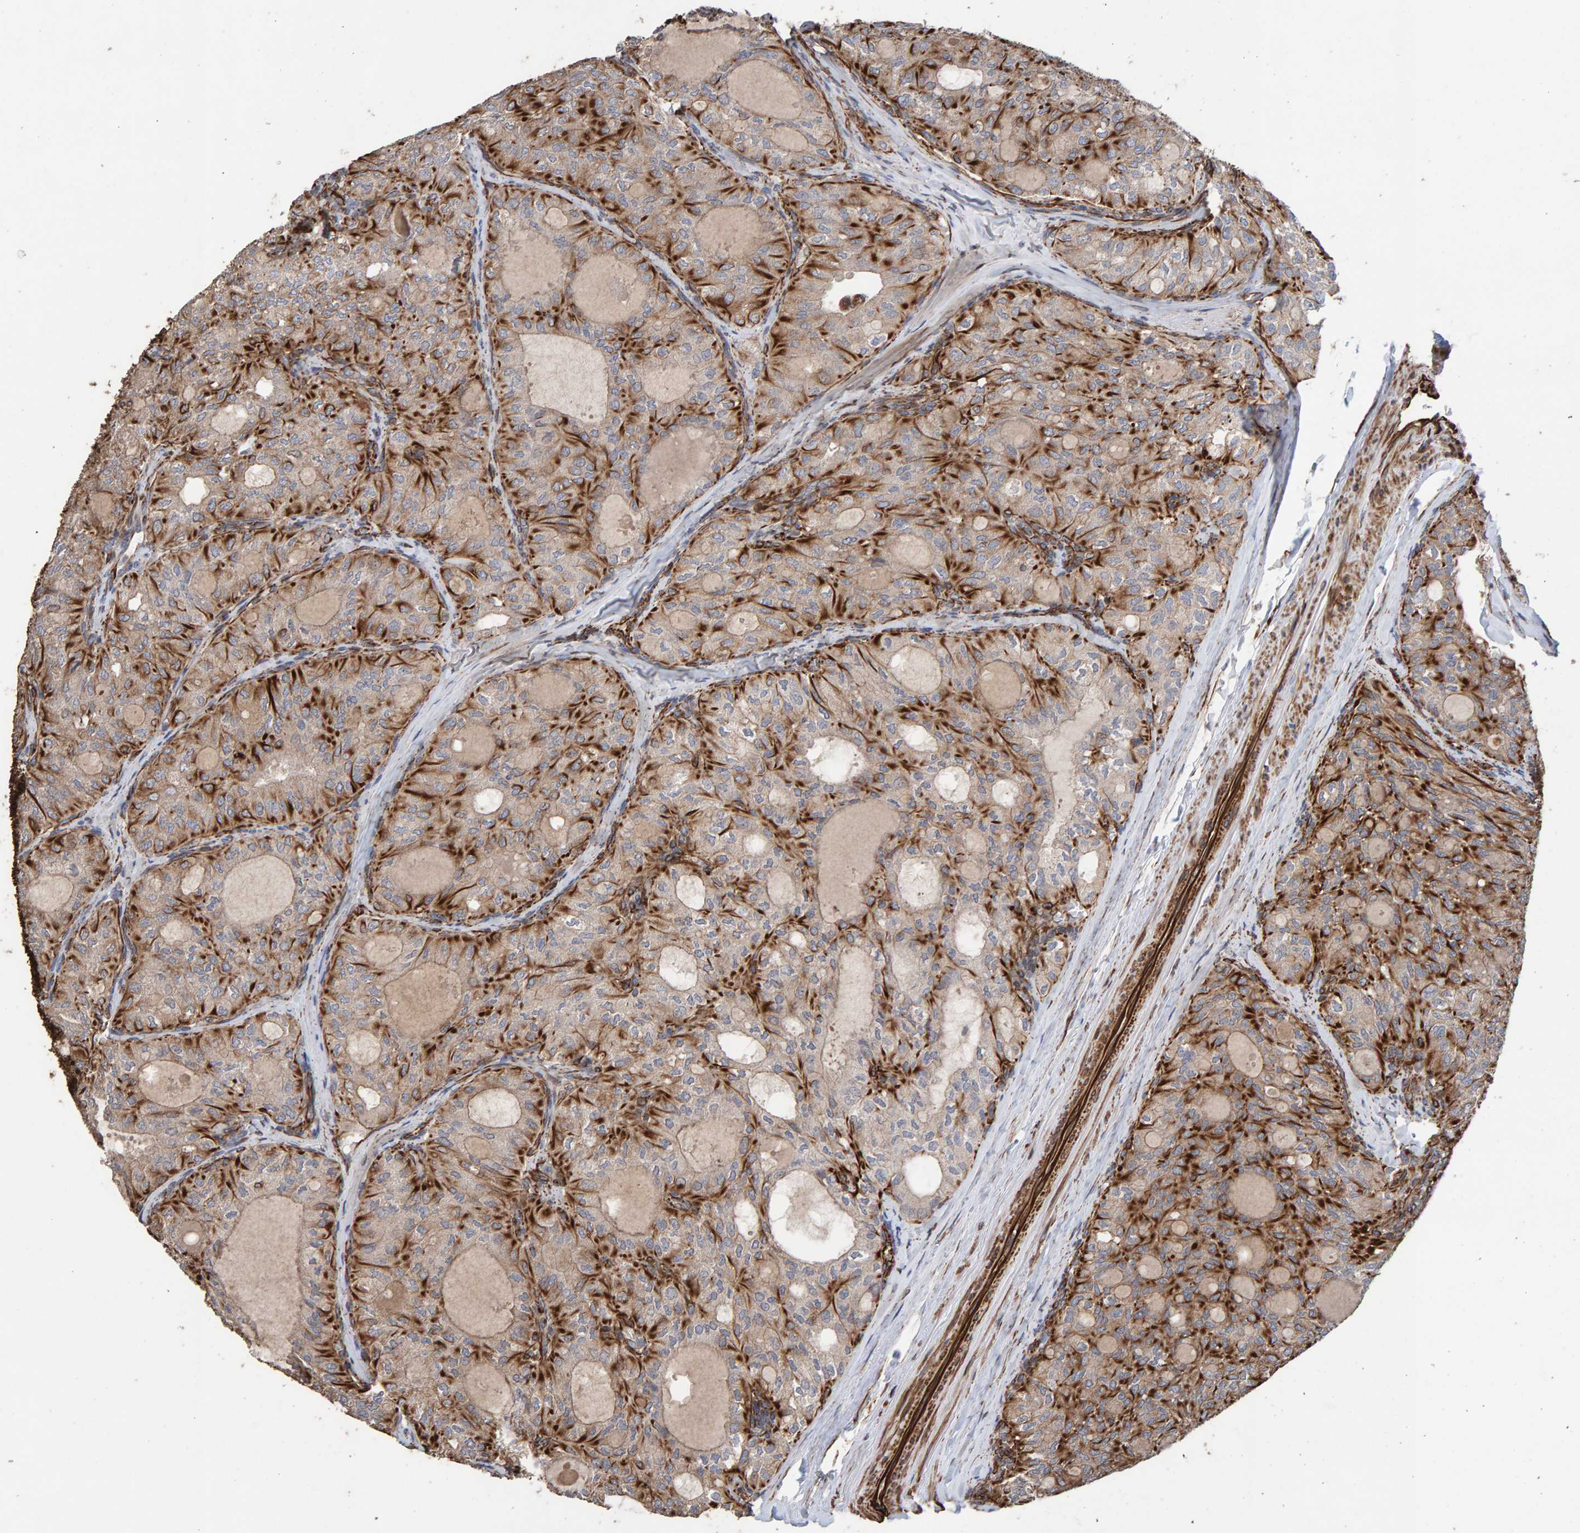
{"staining": {"intensity": "moderate", "quantity": ">75%", "location": "cytoplasmic/membranous"}, "tissue": "thyroid cancer", "cell_type": "Tumor cells", "image_type": "cancer", "snomed": [{"axis": "morphology", "description": "Follicular adenoma carcinoma, NOS"}, {"axis": "topography", "description": "Thyroid gland"}], "caption": "A high-resolution histopathology image shows immunohistochemistry staining of follicular adenoma carcinoma (thyroid), which shows moderate cytoplasmic/membranous positivity in approximately >75% of tumor cells.", "gene": "ZNF347", "patient": {"sex": "male", "age": 75}}